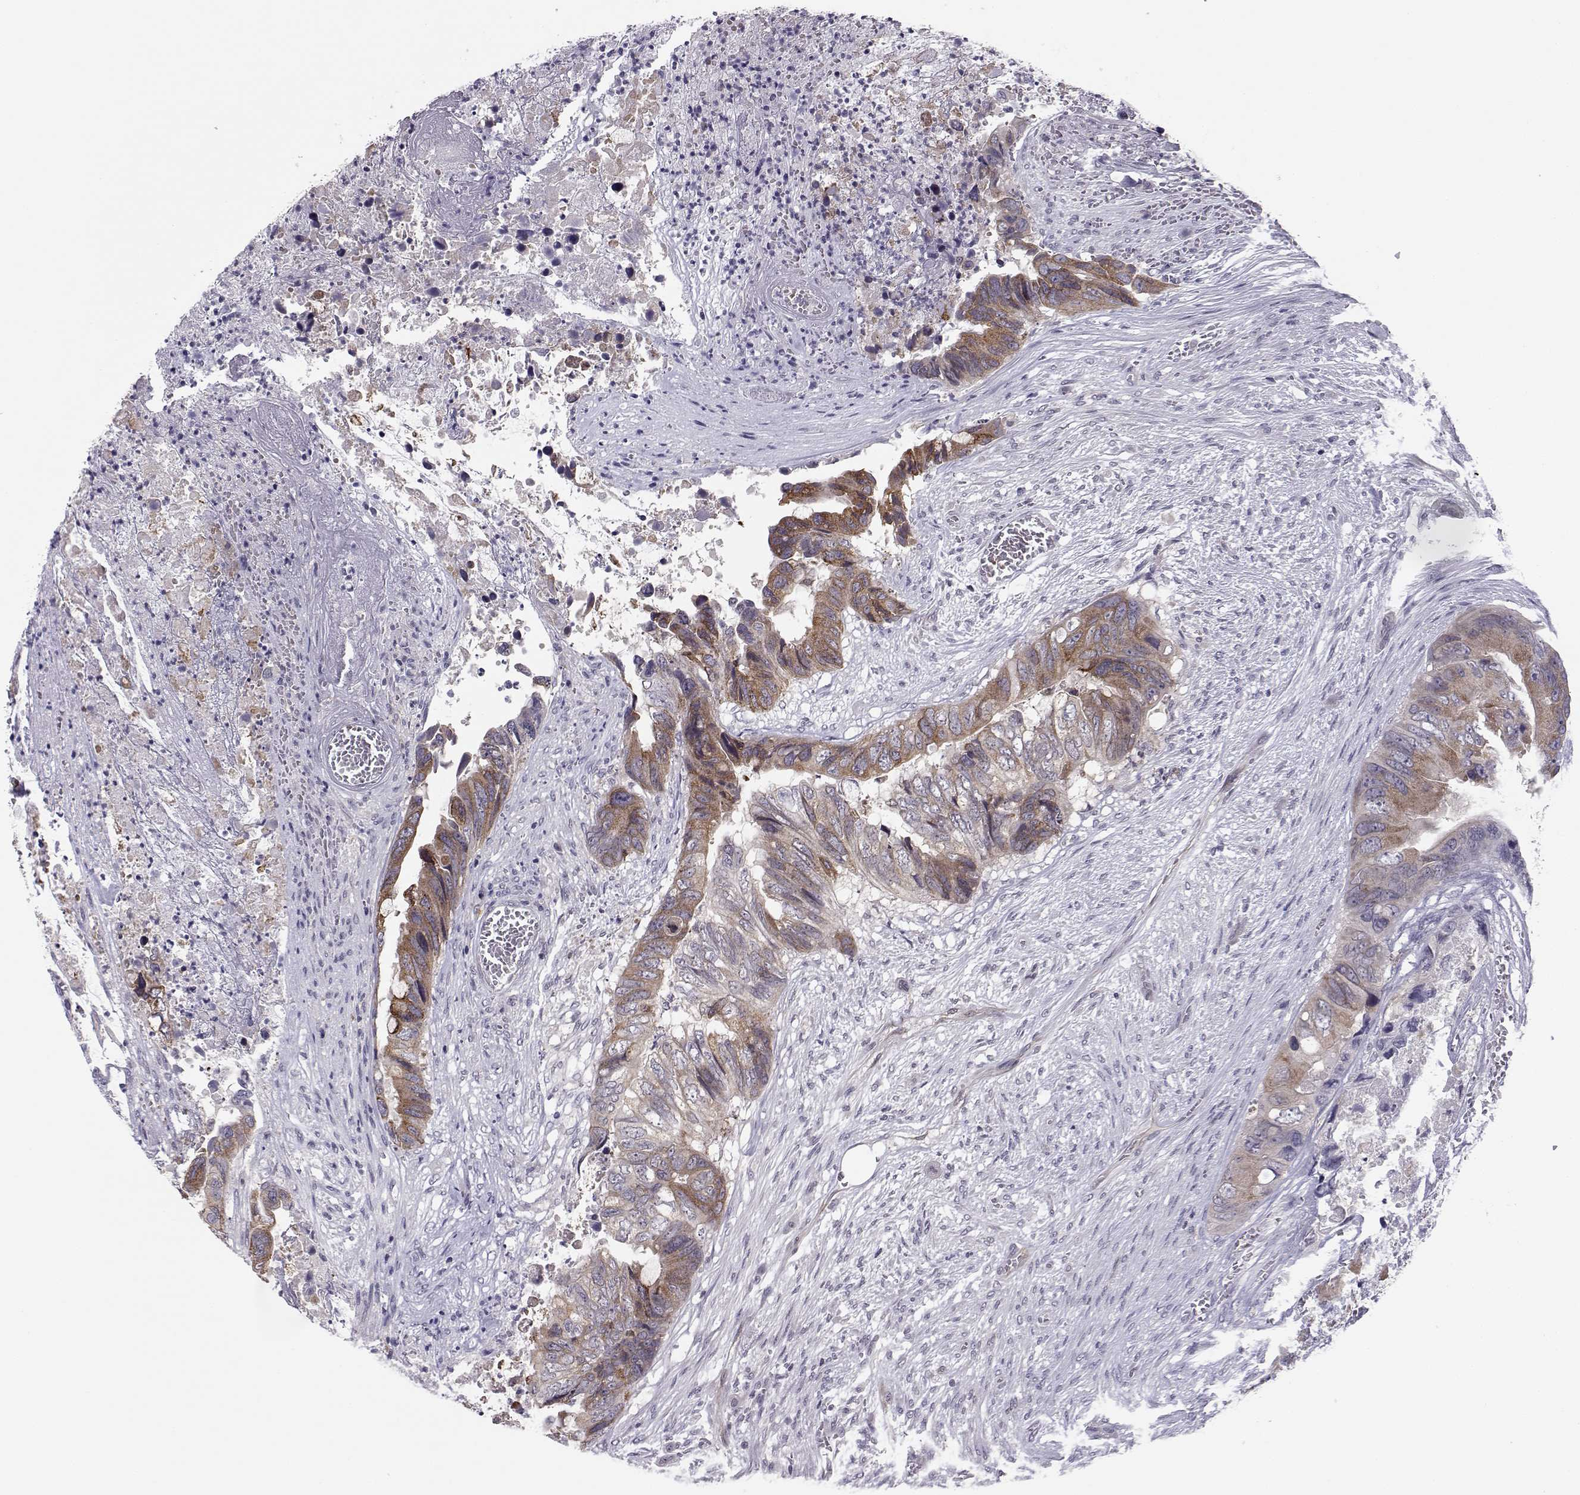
{"staining": {"intensity": "strong", "quantity": "<25%", "location": "cytoplasmic/membranous"}, "tissue": "colorectal cancer", "cell_type": "Tumor cells", "image_type": "cancer", "snomed": [{"axis": "morphology", "description": "Adenocarcinoma, NOS"}, {"axis": "topography", "description": "Rectum"}], "caption": "Human adenocarcinoma (colorectal) stained with a brown dye displays strong cytoplasmic/membranous positive positivity in about <25% of tumor cells.", "gene": "KIF13B", "patient": {"sex": "male", "age": 63}}